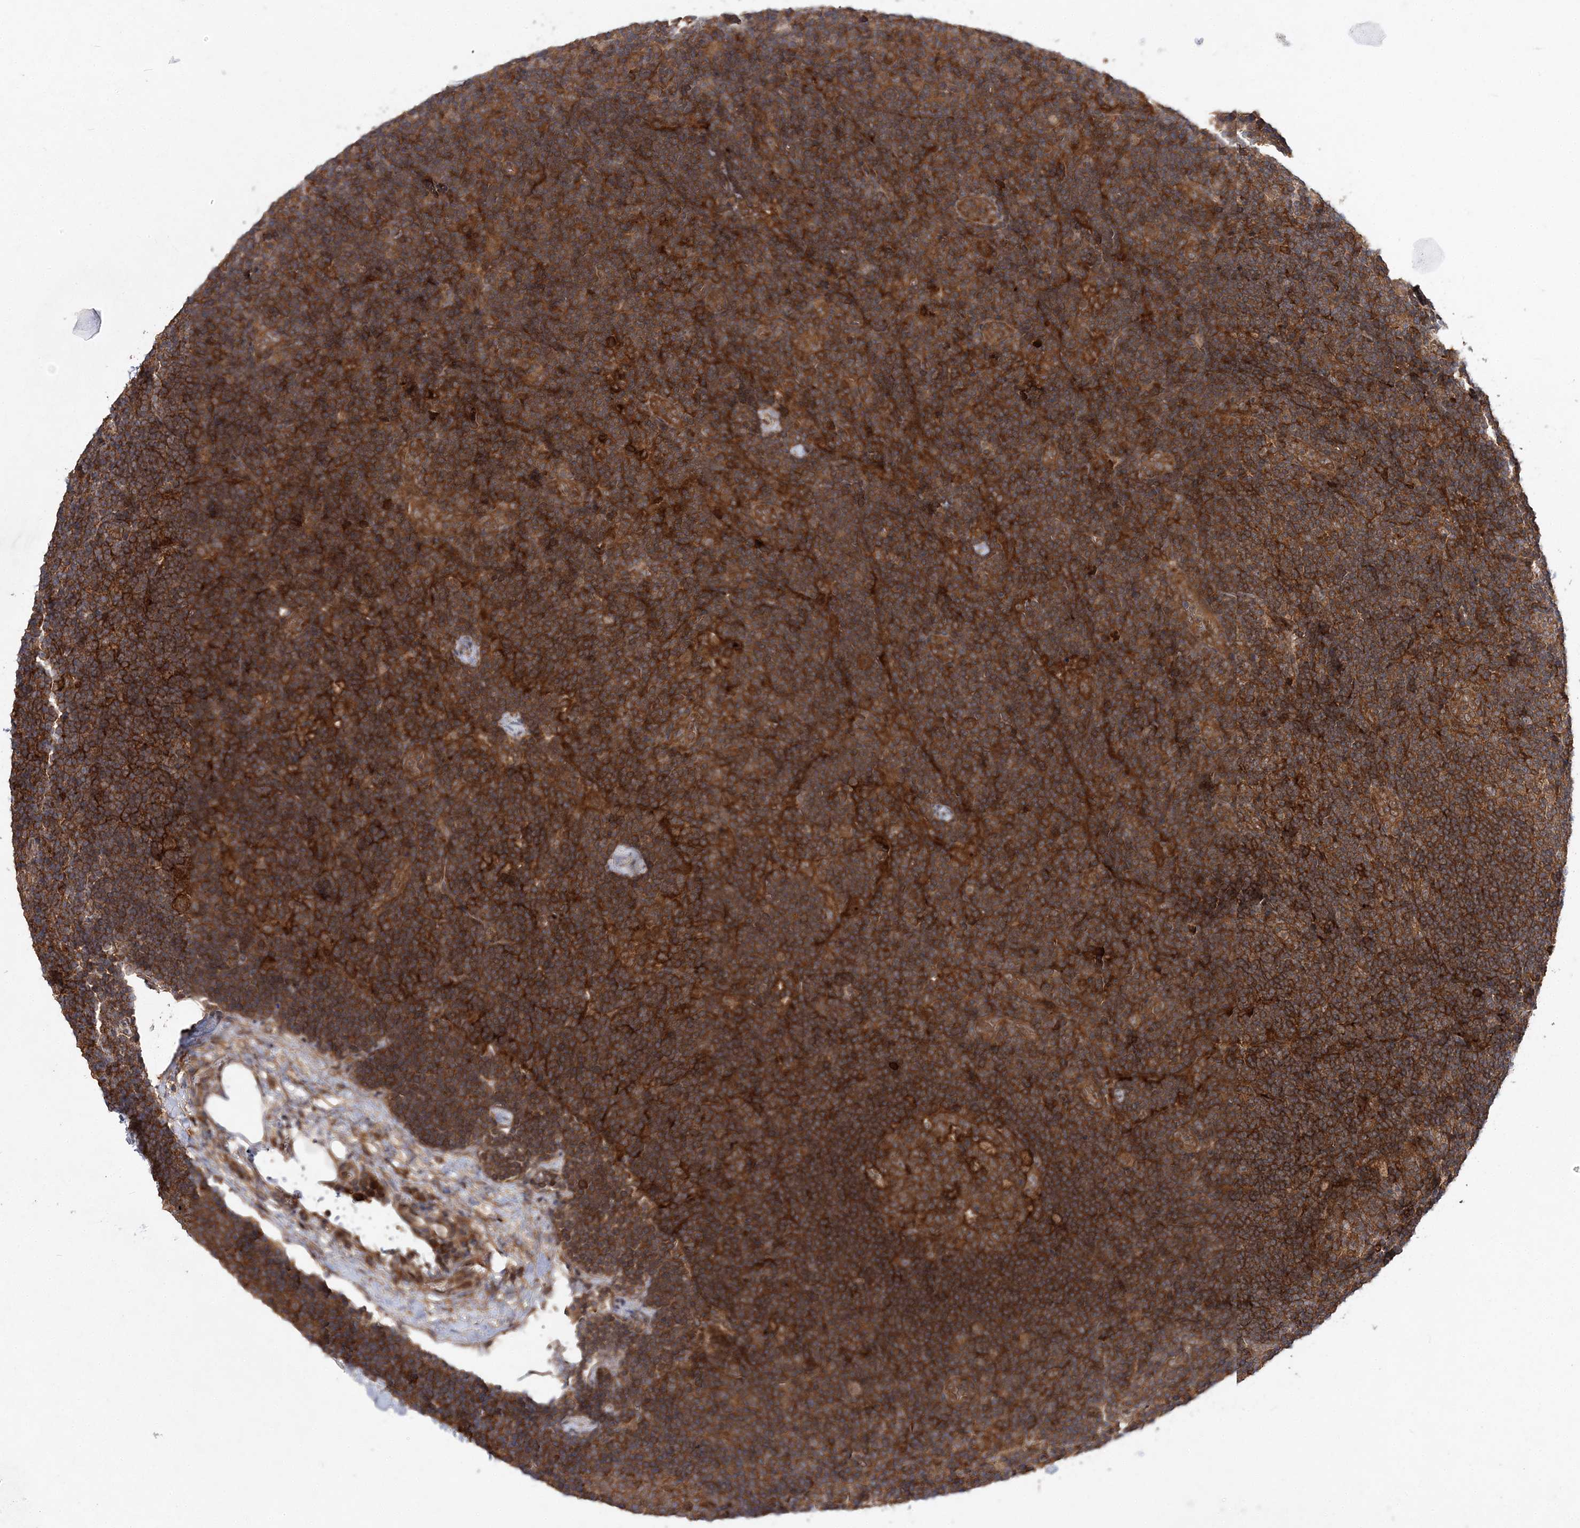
{"staining": {"intensity": "moderate", "quantity": ">75%", "location": "cytoplasmic/membranous"}, "tissue": "lymph node", "cell_type": "Germinal center cells", "image_type": "normal", "snomed": [{"axis": "morphology", "description": "Normal tissue, NOS"}, {"axis": "topography", "description": "Lymph node"}], "caption": "Immunohistochemical staining of benign lymph node shows moderate cytoplasmic/membranous protein staining in about >75% of germinal center cells.", "gene": "TMEM9B", "patient": {"sex": "female", "age": 22}}